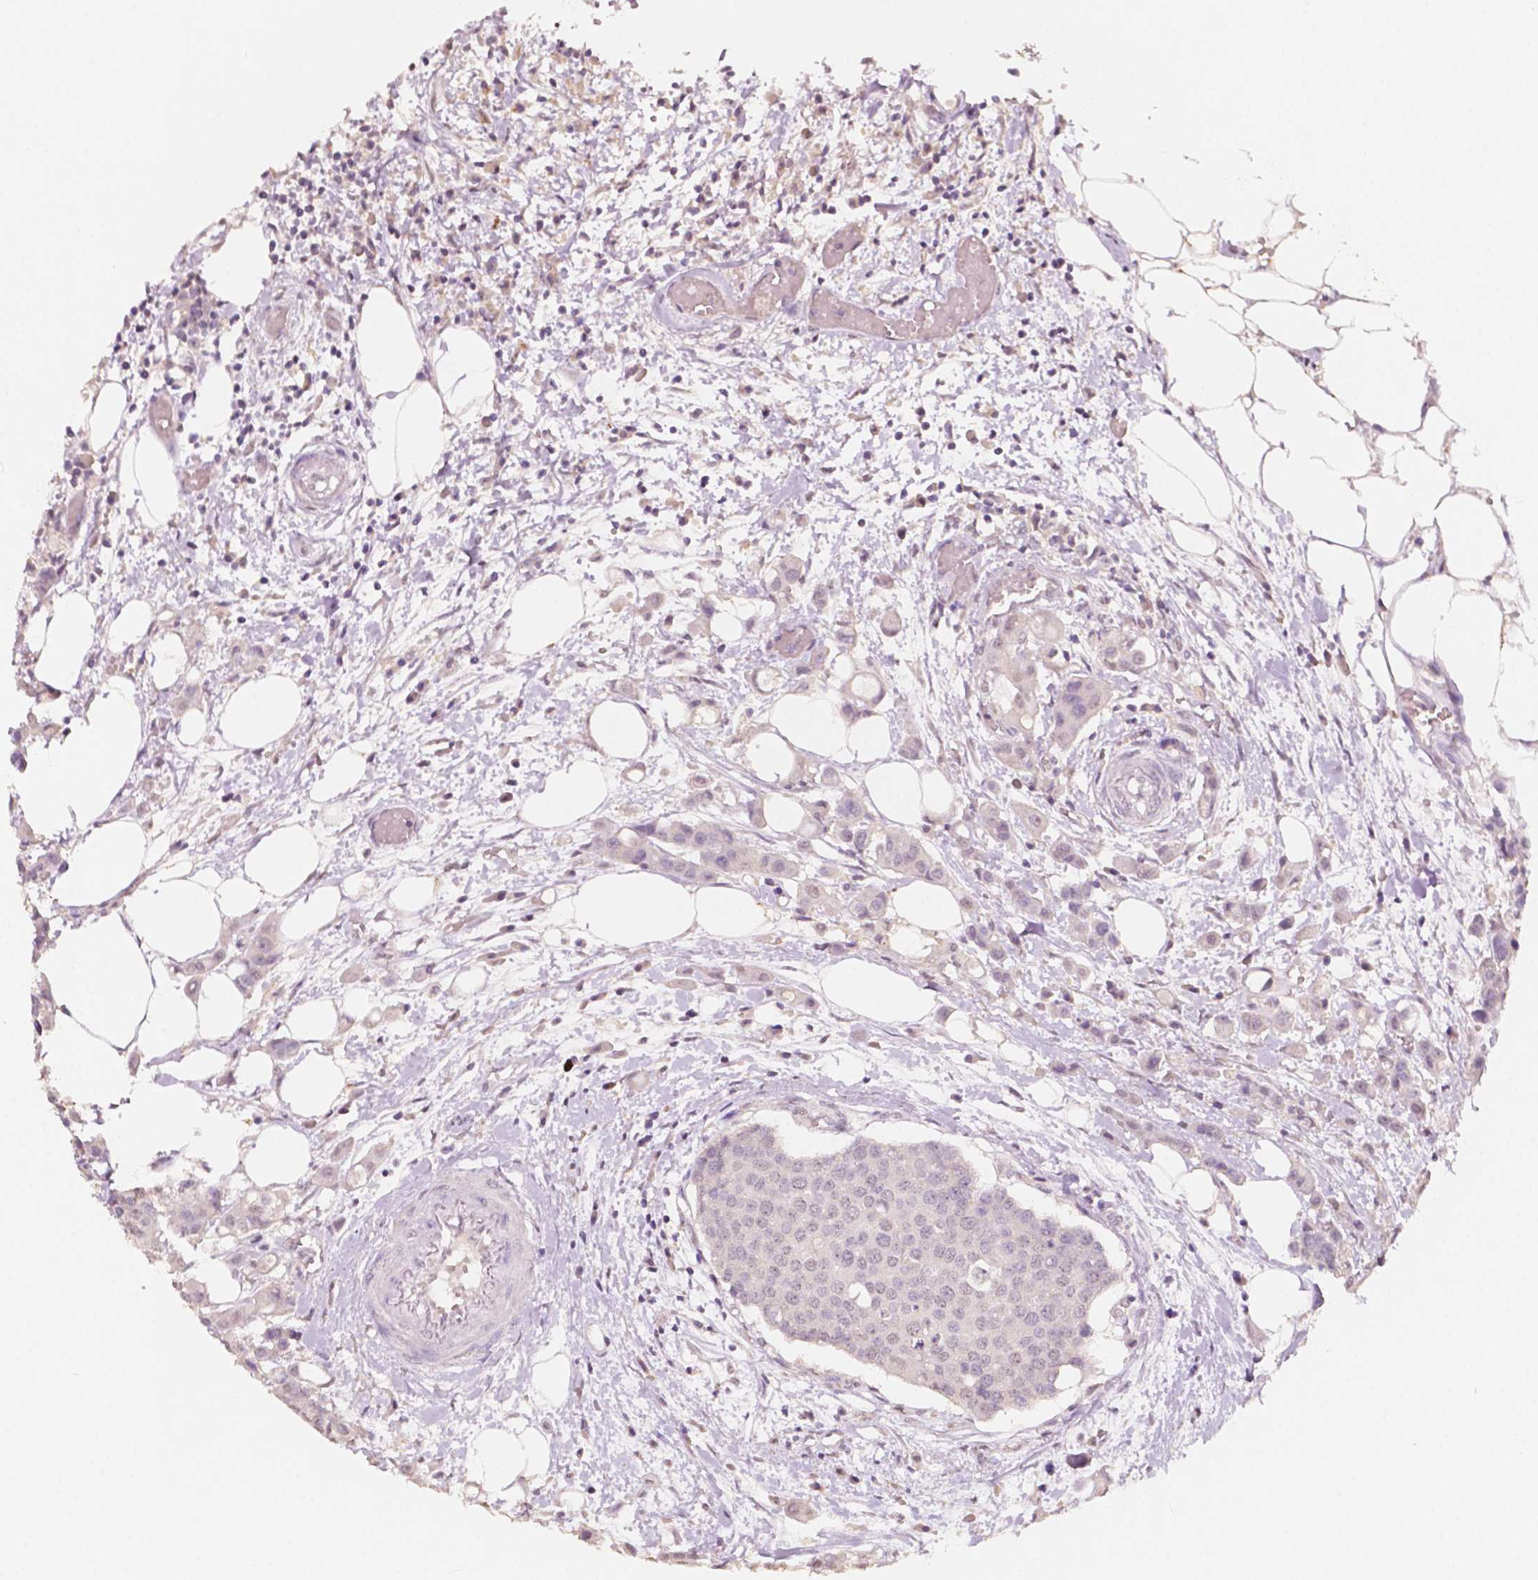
{"staining": {"intensity": "negative", "quantity": "none", "location": "none"}, "tissue": "carcinoid", "cell_type": "Tumor cells", "image_type": "cancer", "snomed": [{"axis": "morphology", "description": "Carcinoid, malignant, NOS"}, {"axis": "topography", "description": "Colon"}], "caption": "High power microscopy photomicrograph of an IHC histopathology image of carcinoid, revealing no significant staining in tumor cells. Brightfield microscopy of immunohistochemistry stained with DAB (brown) and hematoxylin (blue), captured at high magnification.", "gene": "SOX15", "patient": {"sex": "male", "age": 81}}